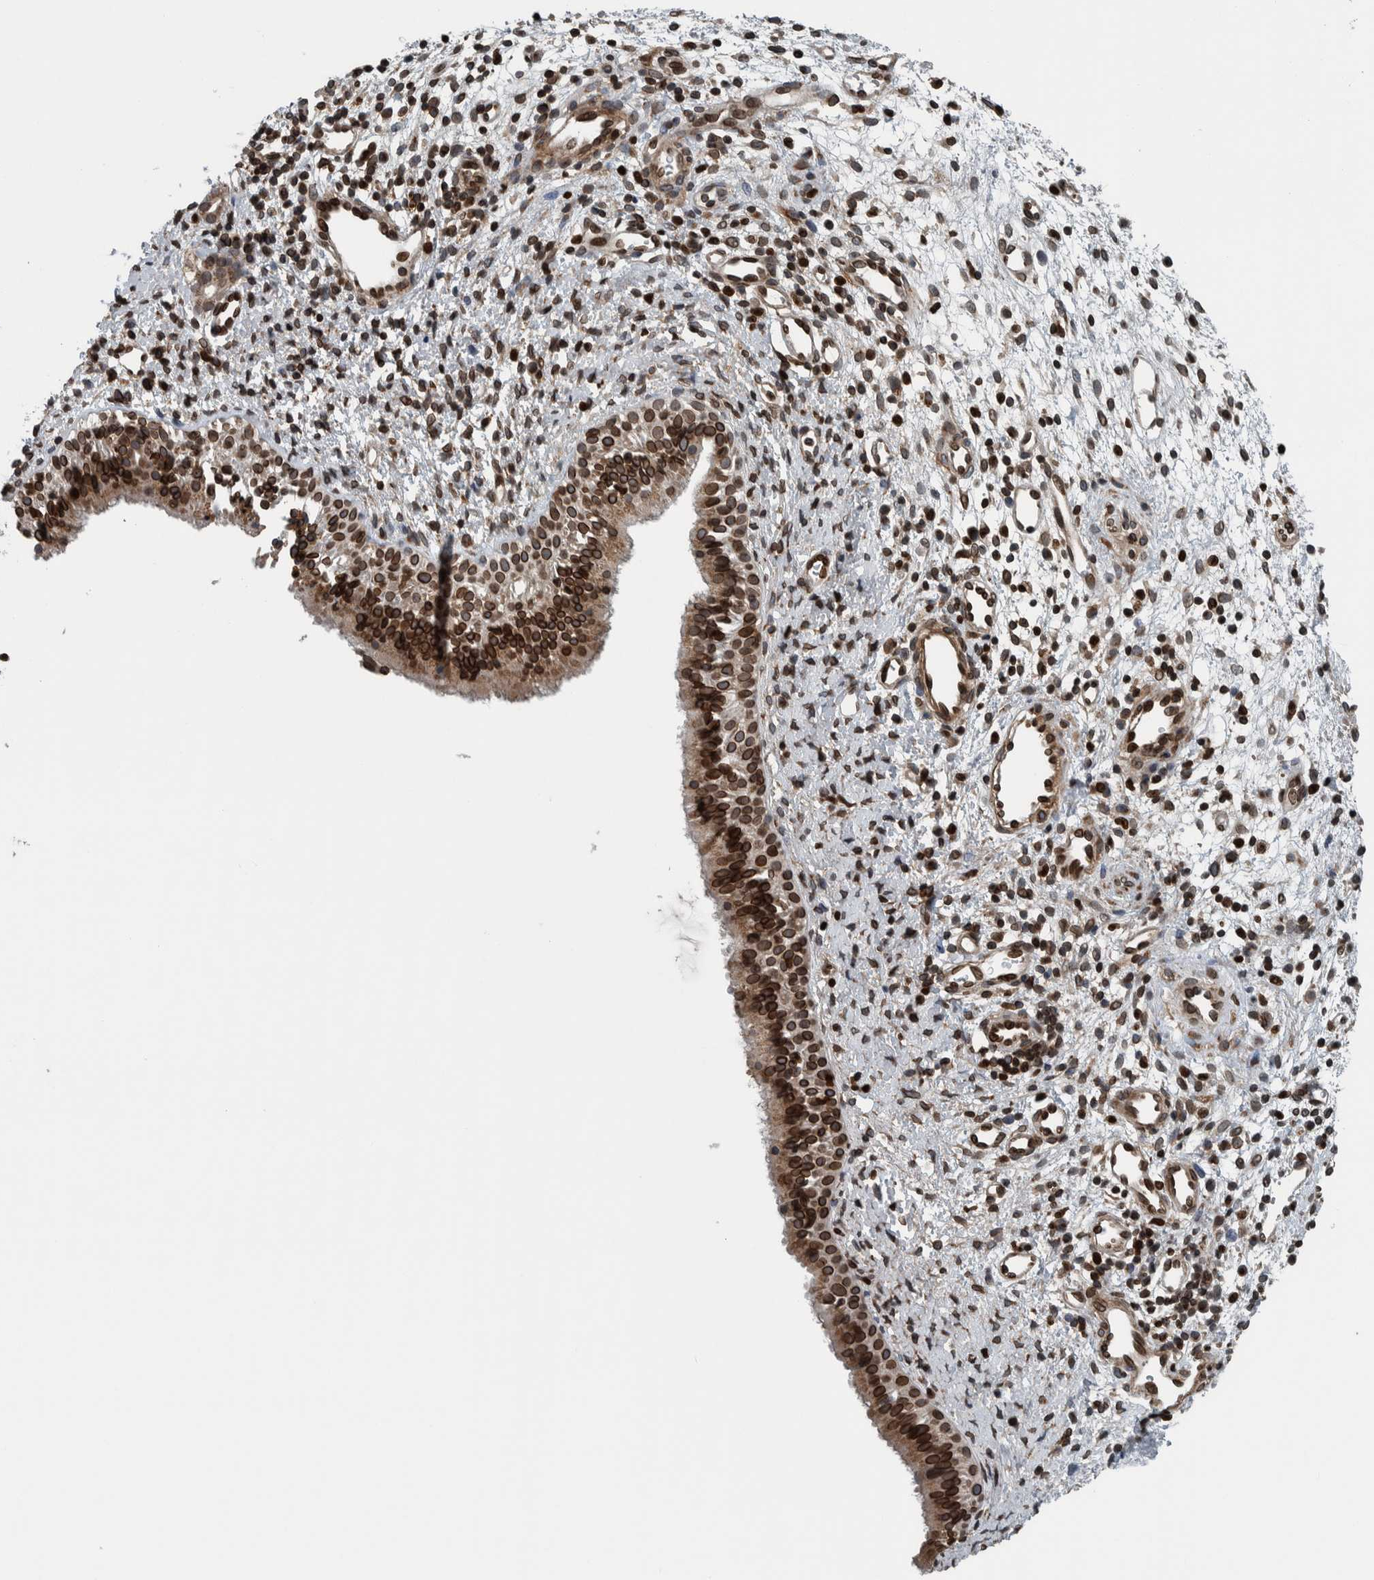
{"staining": {"intensity": "strong", "quantity": ">75%", "location": "cytoplasmic/membranous,nuclear"}, "tissue": "nasopharynx", "cell_type": "Respiratory epithelial cells", "image_type": "normal", "snomed": [{"axis": "morphology", "description": "Normal tissue, NOS"}, {"axis": "topography", "description": "Nasopharynx"}], "caption": "An IHC photomicrograph of normal tissue is shown. Protein staining in brown highlights strong cytoplasmic/membranous,nuclear positivity in nasopharynx within respiratory epithelial cells.", "gene": "FAM135B", "patient": {"sex": "male", "age": 22}}